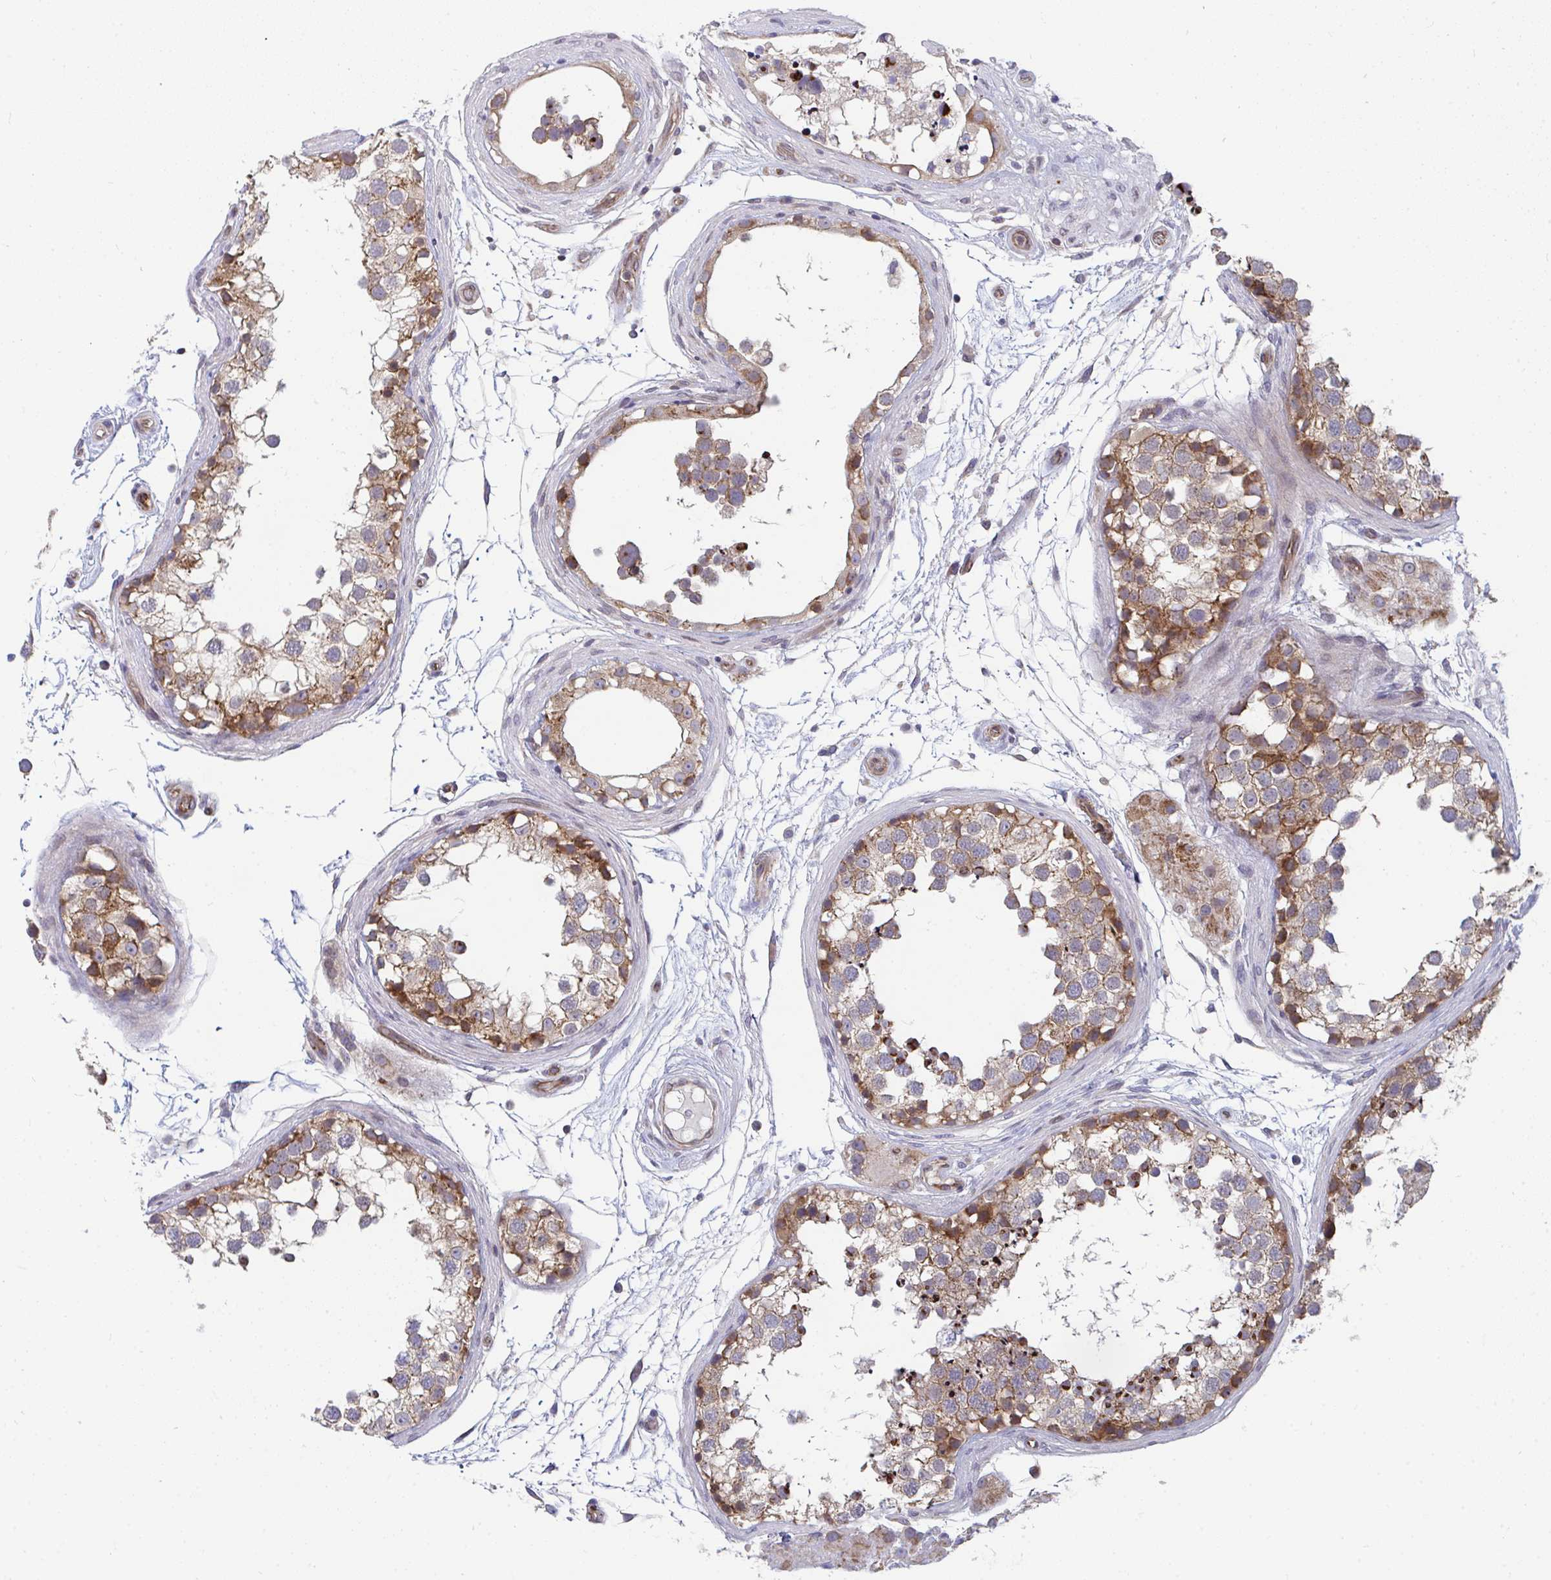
{"staining": {"intensity": "moderate", "quantity": ">75%", "location": "cytoplasmic/membranous"}, "tissue": "testis", "cell_type": "Cells in seminiferous ducts", "image_type": "normal", "snomed": [{"axis": "morphology", "description": "Normal tissue, NOS"}, {"axis": "morphology", "description": "Seminoma, NOS"}, {"axis": "topography", "description": "Testis"}], "caption": "Protein expression analysis of benign human testis reveals moderate cytoplasmic/membranous staining in approximately >75% of cells in seminiferous ducts.", "gene": "EIF1AD", "patient": {"sex": "male", "age": 65}}